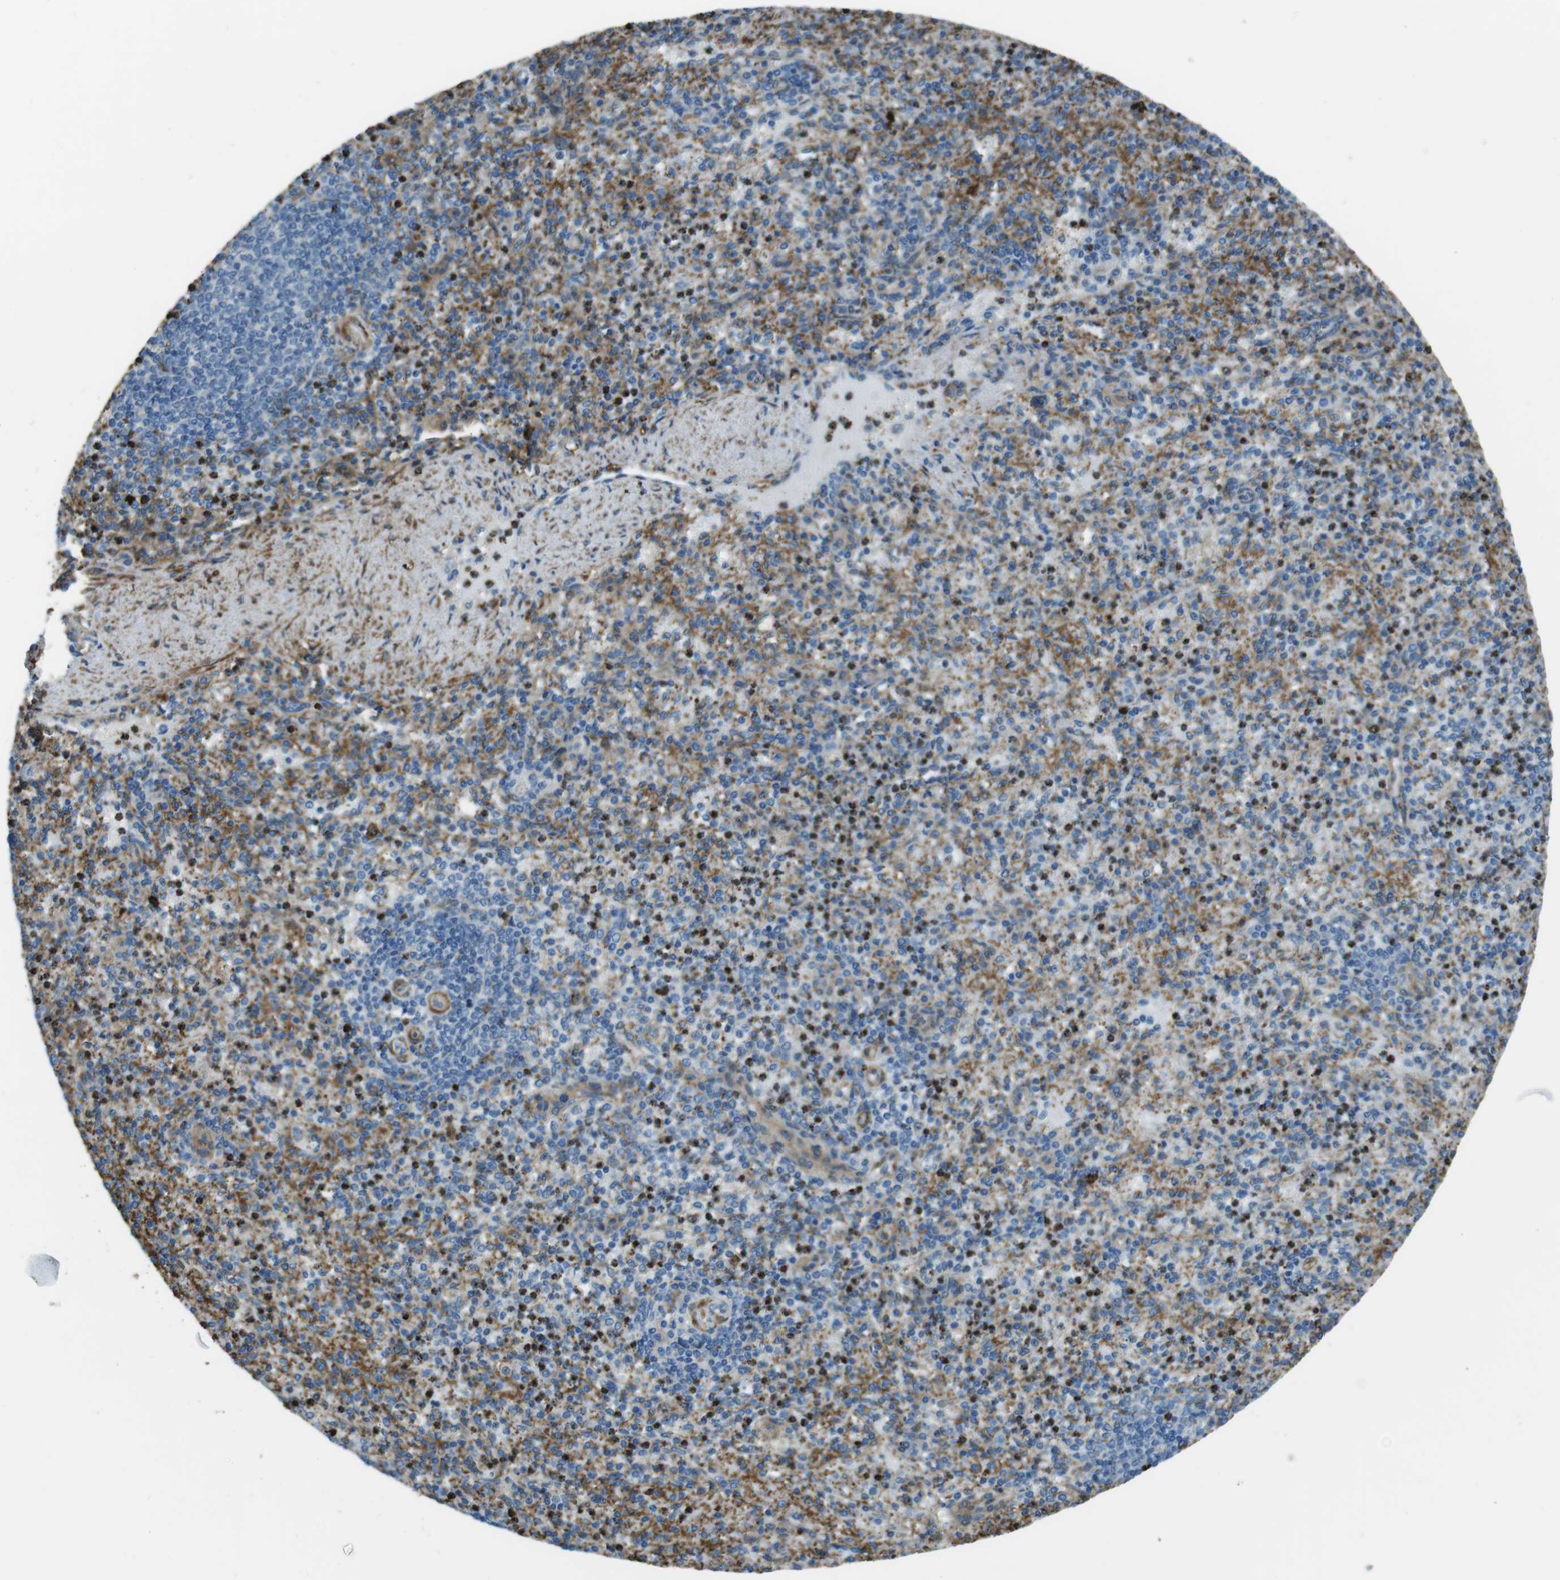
{"staining": {"intensity": "moderate", "quantity": ">75%", "location": "cytoplasmic/membranous"}, "tissue": "spleen", "cell_type": "Cells in red pulp", "image_type": "normal", "snomed": [{"axis": "morphology", "description": "Normal tissue, NOS"}, {"axis": "topography", "description": "Spleen"}], "caption": "This is a histology image of IHC staining of benign spleen, which shows moderate staining in the cytoplasmic/membranous of cells in red pulp.", "gene": "SFT2D1", "patient": {"sex": "female", "age": 74}}